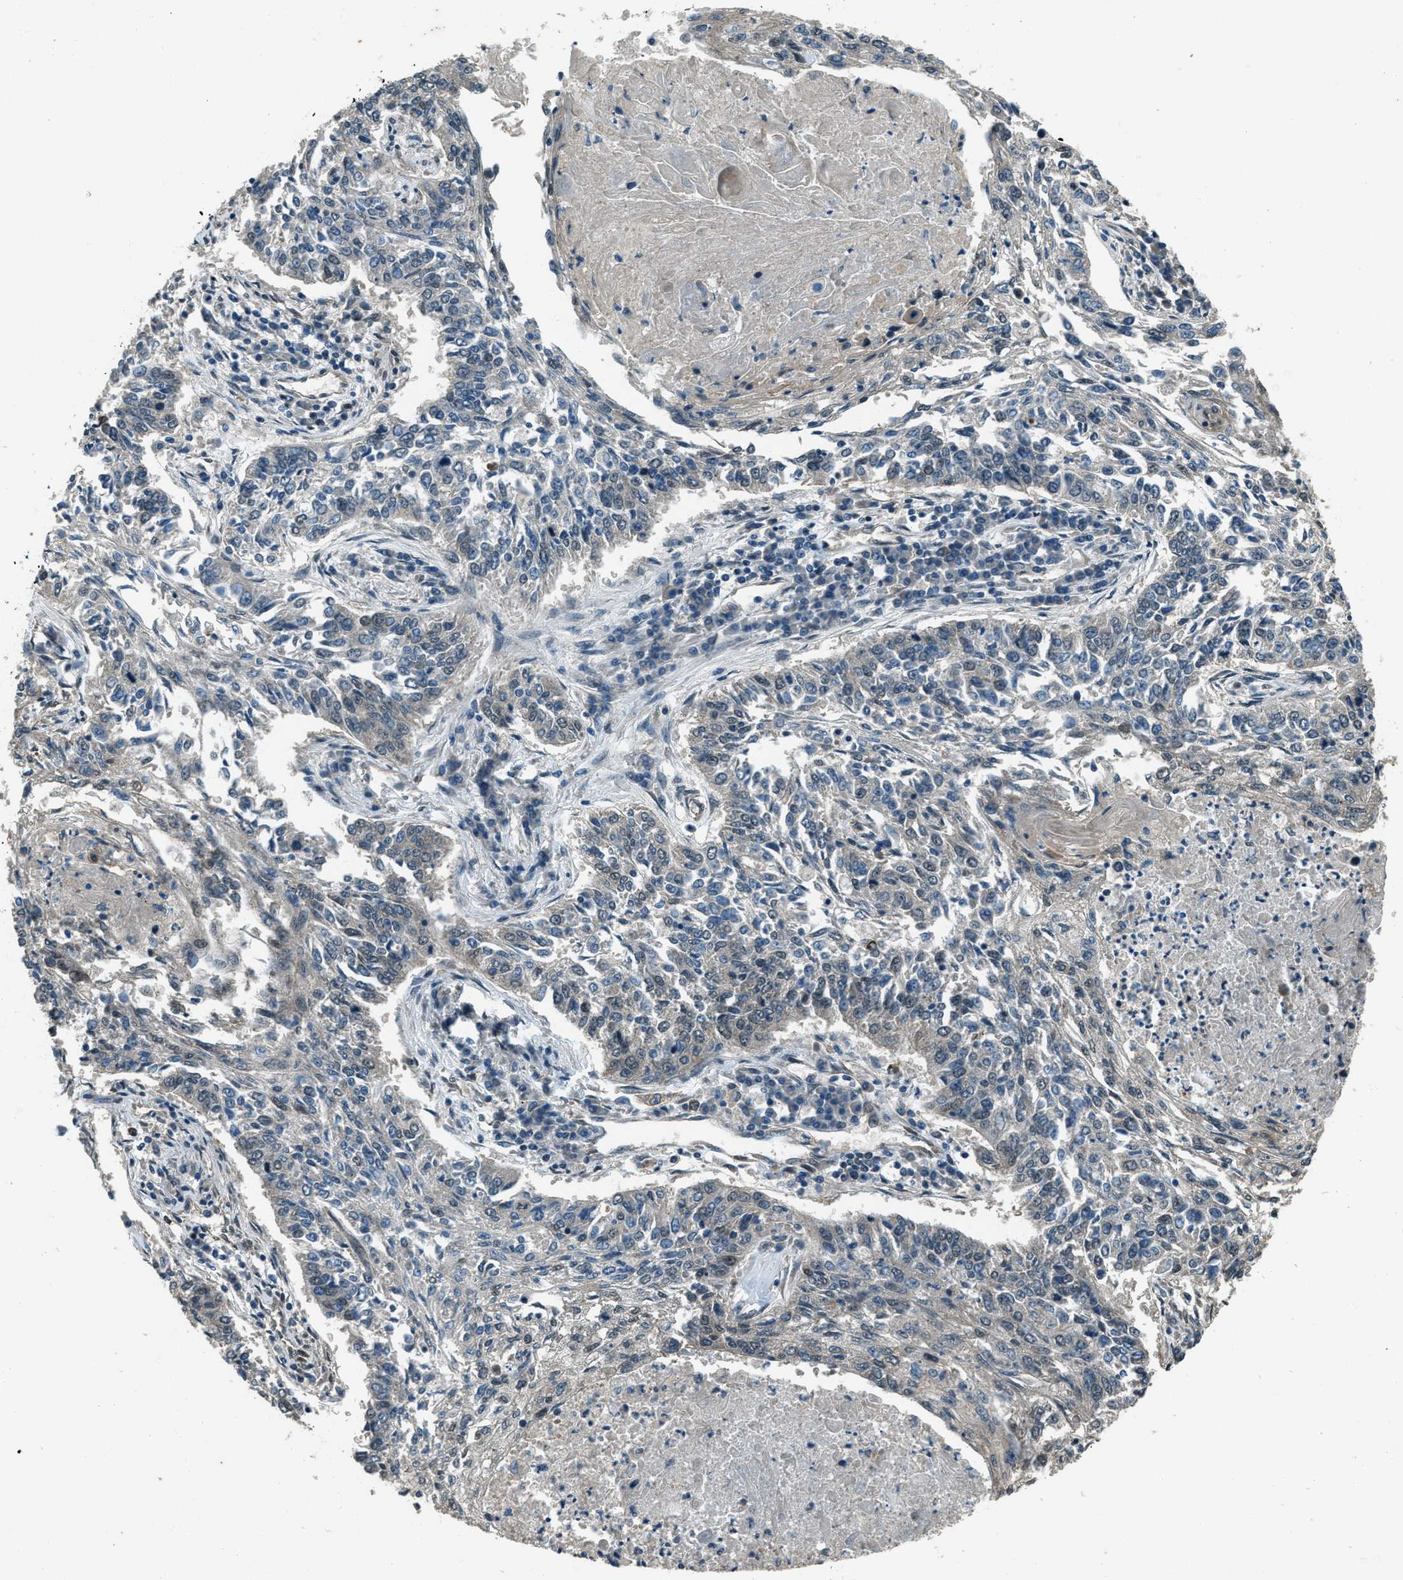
{"staining": {"intensity": "negative", "quantity": "none", "location": "none"}, "tissue": "lung cancer", "cell_type": "Tumor cells", "image_type": "cancer", "snomed": [{"axis": "morphology", "description": "Normal tissue, NOS"}, {"axis": "morphology", "description": "Squamous cell carcinoma, NOS"}, {"axis": "topography", "description": "Cartilage tissue"}, {"axis": "topography", "description": "Bronchus"}, {"axis": "topography", "description": "Lung"}], "caption": "IHC micrograph of lung cancer (squamous cell carcinoma) stained for a protein (brown), which exhibits no positivity in tumor cells. (Brightfield microscopy of DAB (3,3'-diaminobenzidine) immunohistochemistry at high magnification).", "gene": "SVIL", "patient": {"sex": "female", "age": 49}}